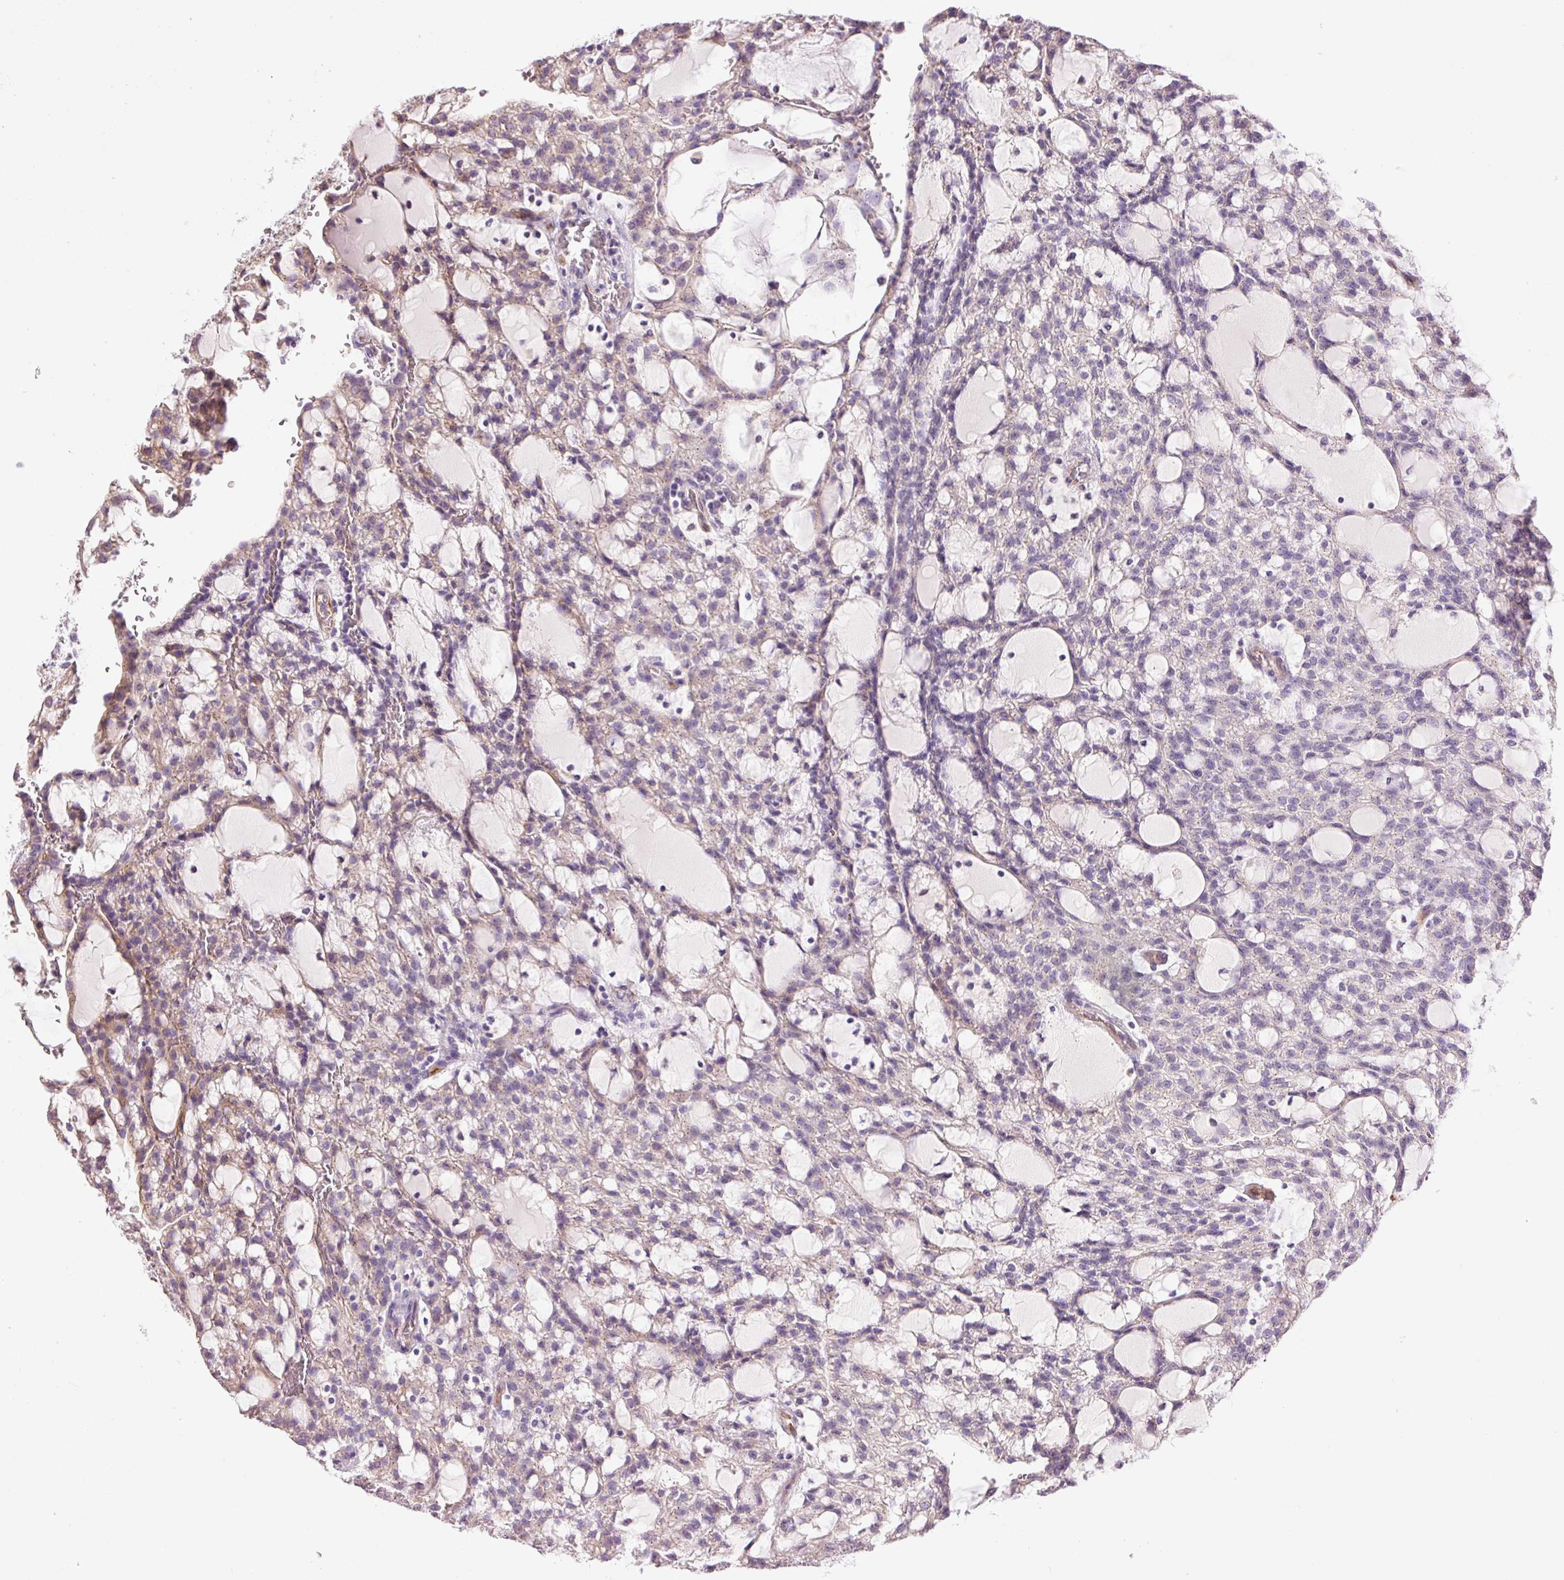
{"staining": {"intensity": "negative", "quantity": "none", "location": "none"}, "tissue": "renal cancer", "cell_type": "Tumor cells", "image_type": "cancer", "snomed": [{"axis": "morphology", "description": "Adenocarcinoma, NOS"}, {"axis": "topography", "description": "Kidney"}], "caption": "Immunohistochemical staining of renal cancer (adenocarcinoma) demonstrates no significant expression in tumor cells.", "gene": "PNPLA5", "patient": {"sex": "male", "age": 63}}